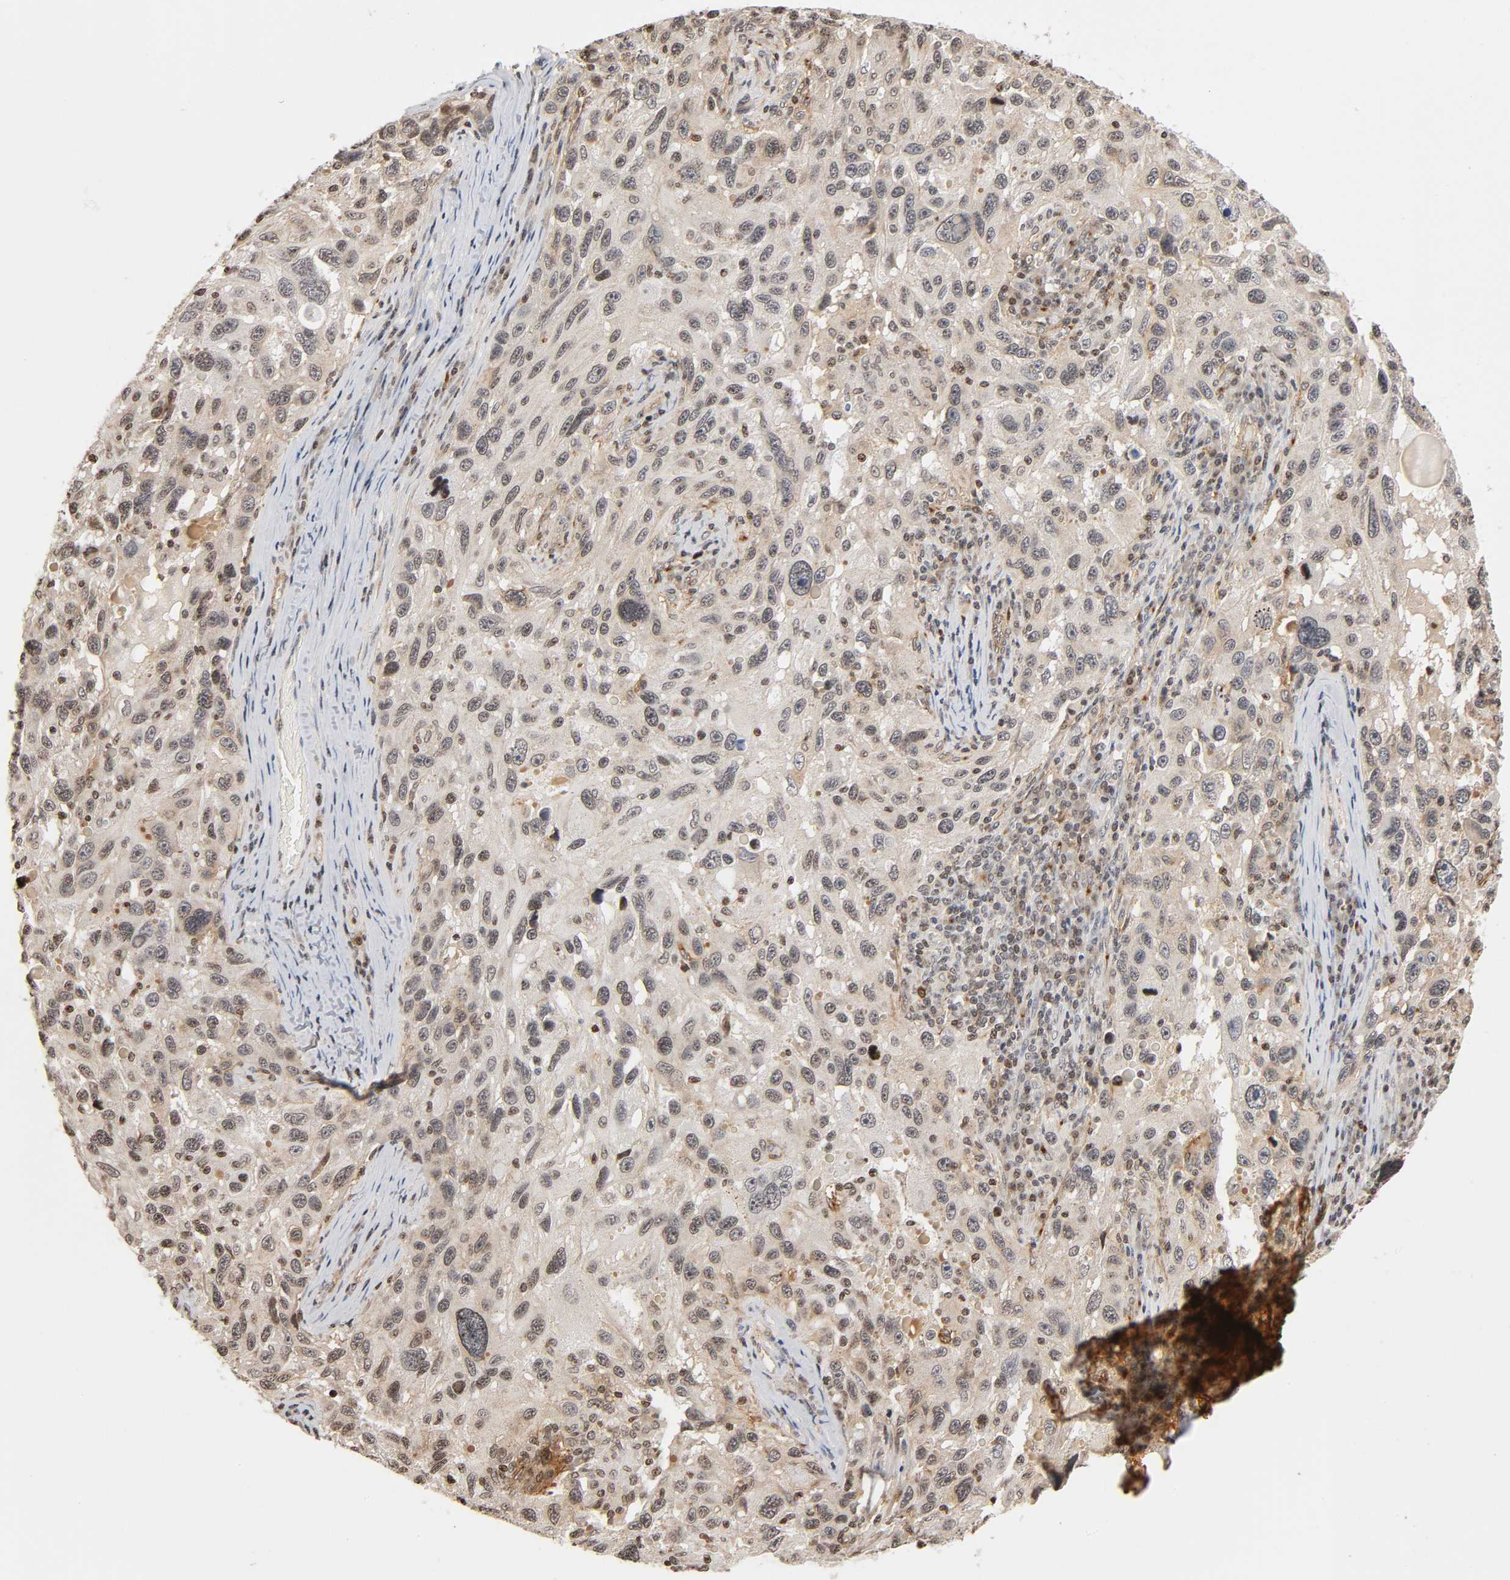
{"staining": {"intensity": "weak", "quantity": ">75%", "location": "cytoplasmic/membranous"}, "tissue": "melanoma", "cell_type": "Tumor cells", "image_type": "cancer", "snomed": [{"axis": "morphology", "description": "Malignant melanoma, NOS"}, {"axis": "topography", "description": "Skin"}], "caption": "A low amount of weak cytoplasmic/membranous staining is seen in about >75% of tumor cells in malignant melanoma tissue.", "gene": "ITGAV", "patient": {"sex": "male", "age": 53}}